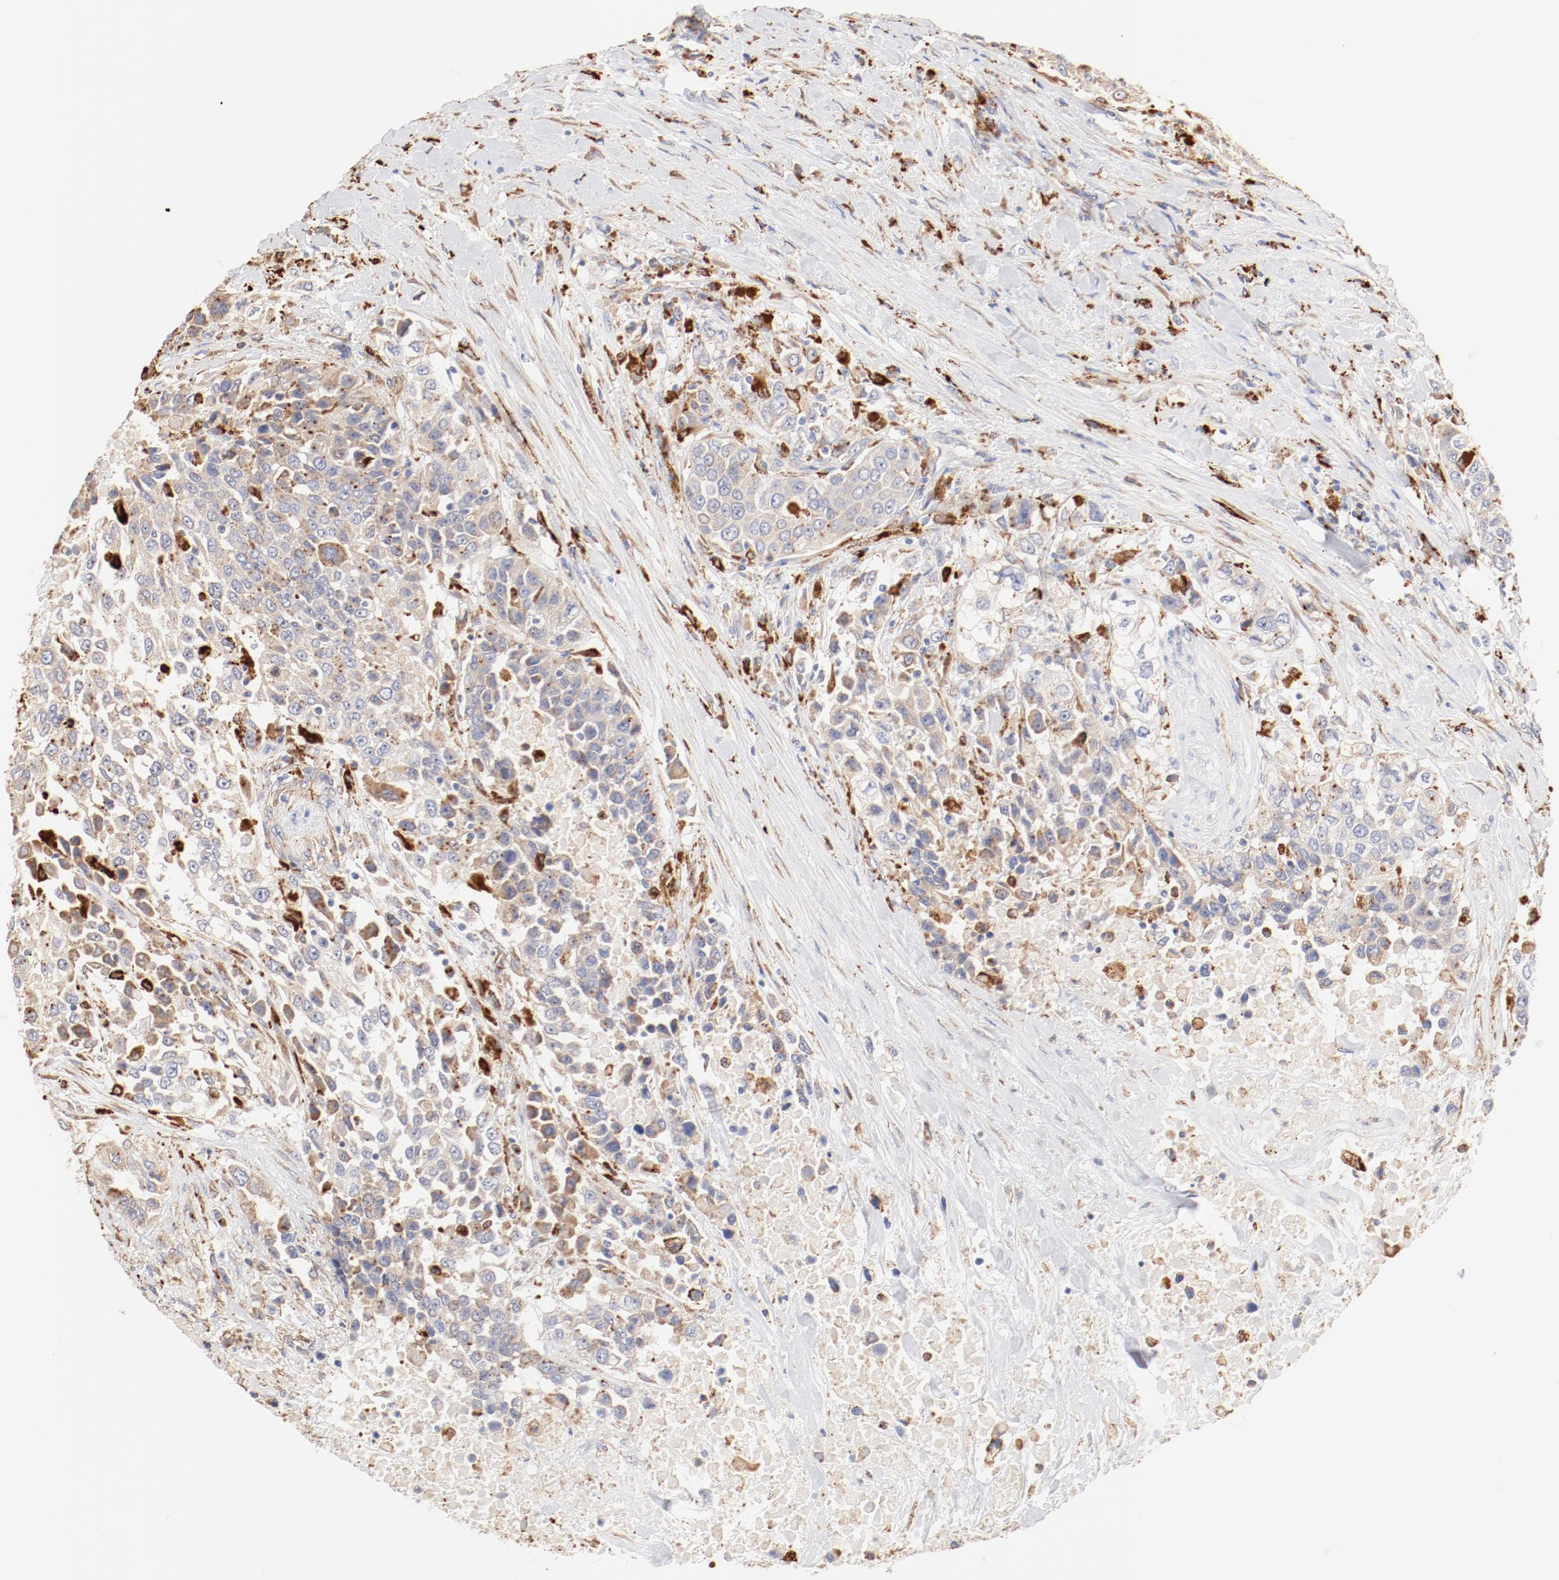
{"staining": {"intensity": "weak", "quantity": ">75%", "location": "cytoplasmic/membranous"}, "tissue": "urothelial cancer", "cell_type": "Tumor cells", "image_type": "cancer", "snomed": [{"axis": "morphology", "description": "Urothelial carcinoma, High grade"}, {"axis": "topography", "description": "Urinary bladder"}], "caption": "Immunohistochemistry staining of urothelial carcinoma (high-grade), which demonstrates low levels of weak cytoplasmic/membranous positivity in about >75% of tumor cells indicating weak cytoplasmic/membranous protein expression. The staining was performed using DAB (brown) for protein detection and nuclei were counterstained in hematoxylin (blue).", "gene": "CTSH", "patient": {"sex": "female", "age": 80}}